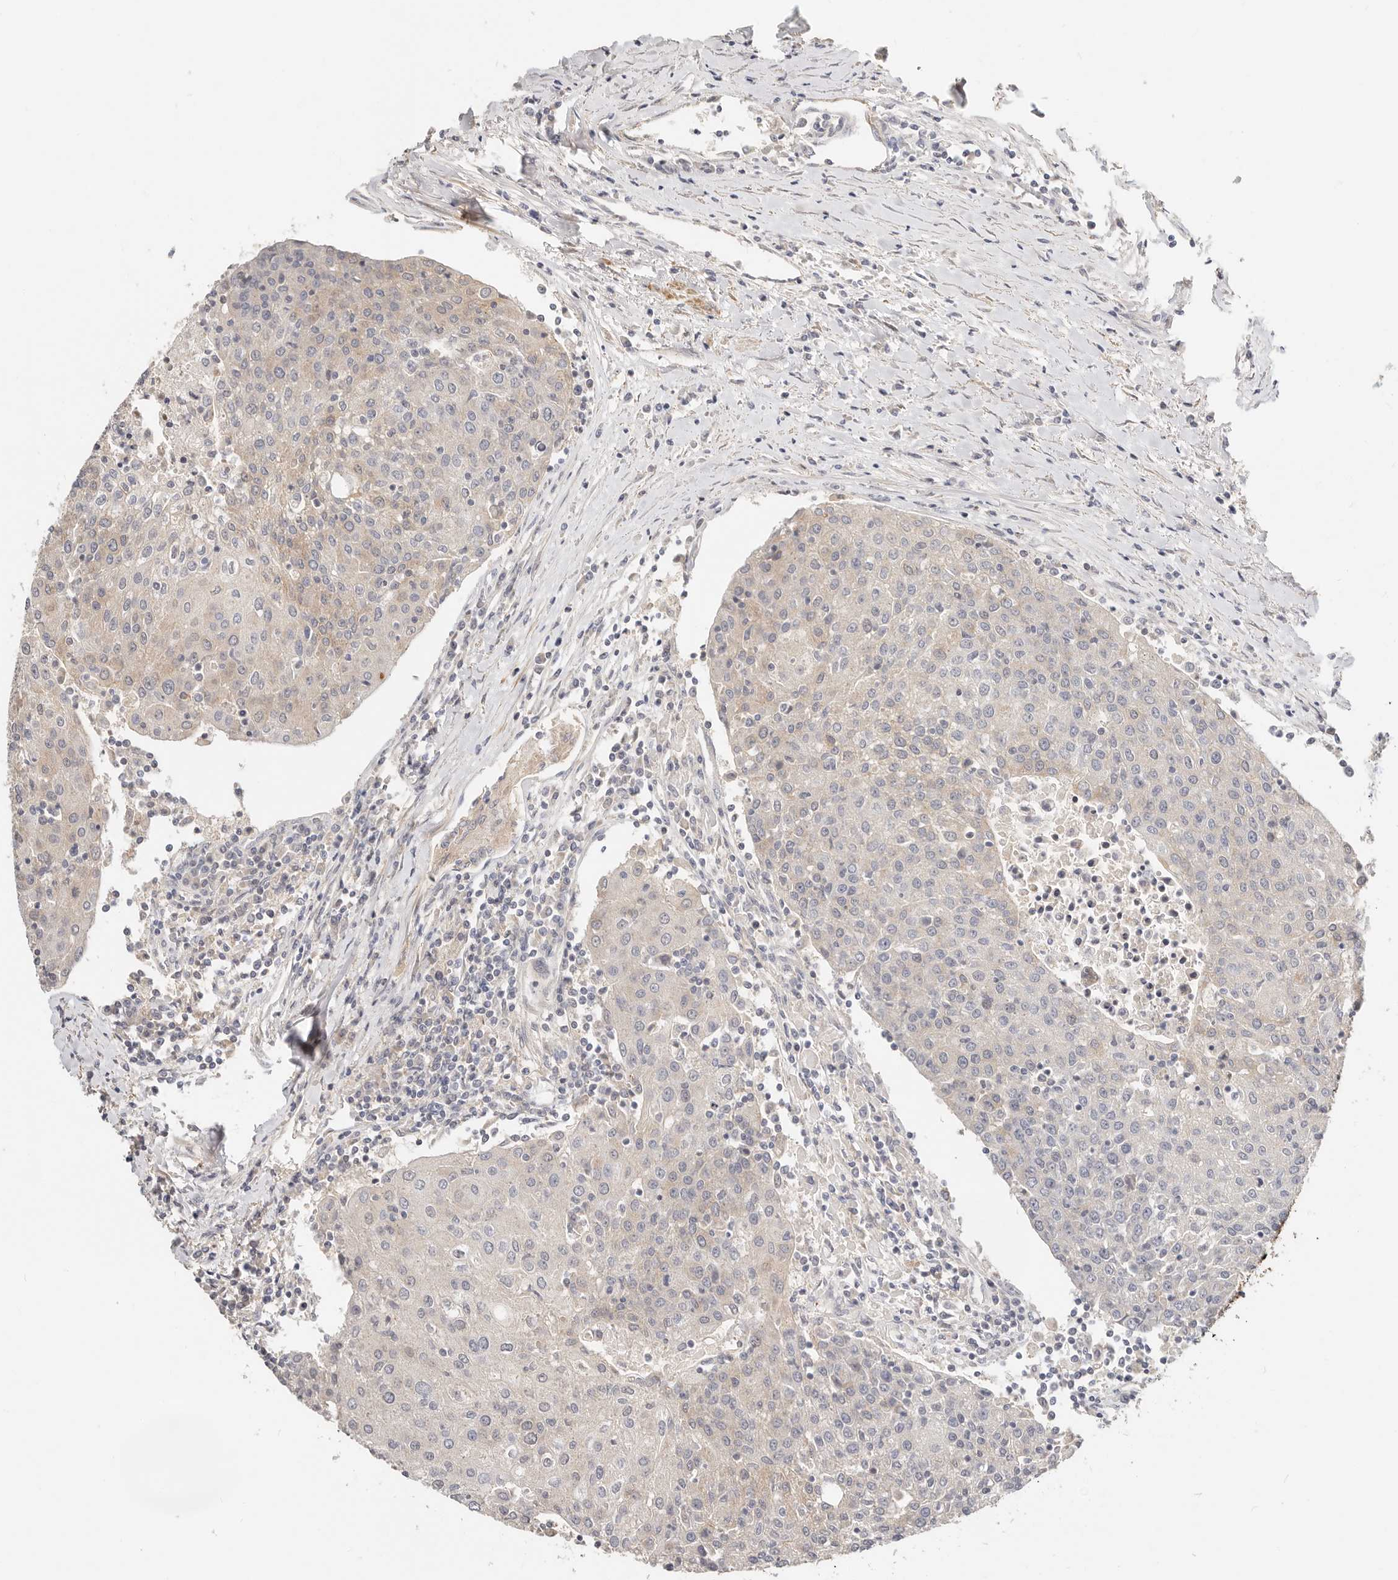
{"staining": {"intensity": "weak", "quantity": "<25%", "location": "cytoplasmic/membranous"}, "tissue": "urothelial cancer", "cell_type": "Tumor cells", "image_type": "cancer", "snomed": [{"axis": "morphology", "description": "Urothelial carcinoma, High grade"}, {"axis": "topography", "description": "Urinary bladder"}], "caption": "Tumor cells are negative for protein expression in human urothelial cancer.", "gene": "ZRANB1", "patient": {"sex": "female", "age": 85}}